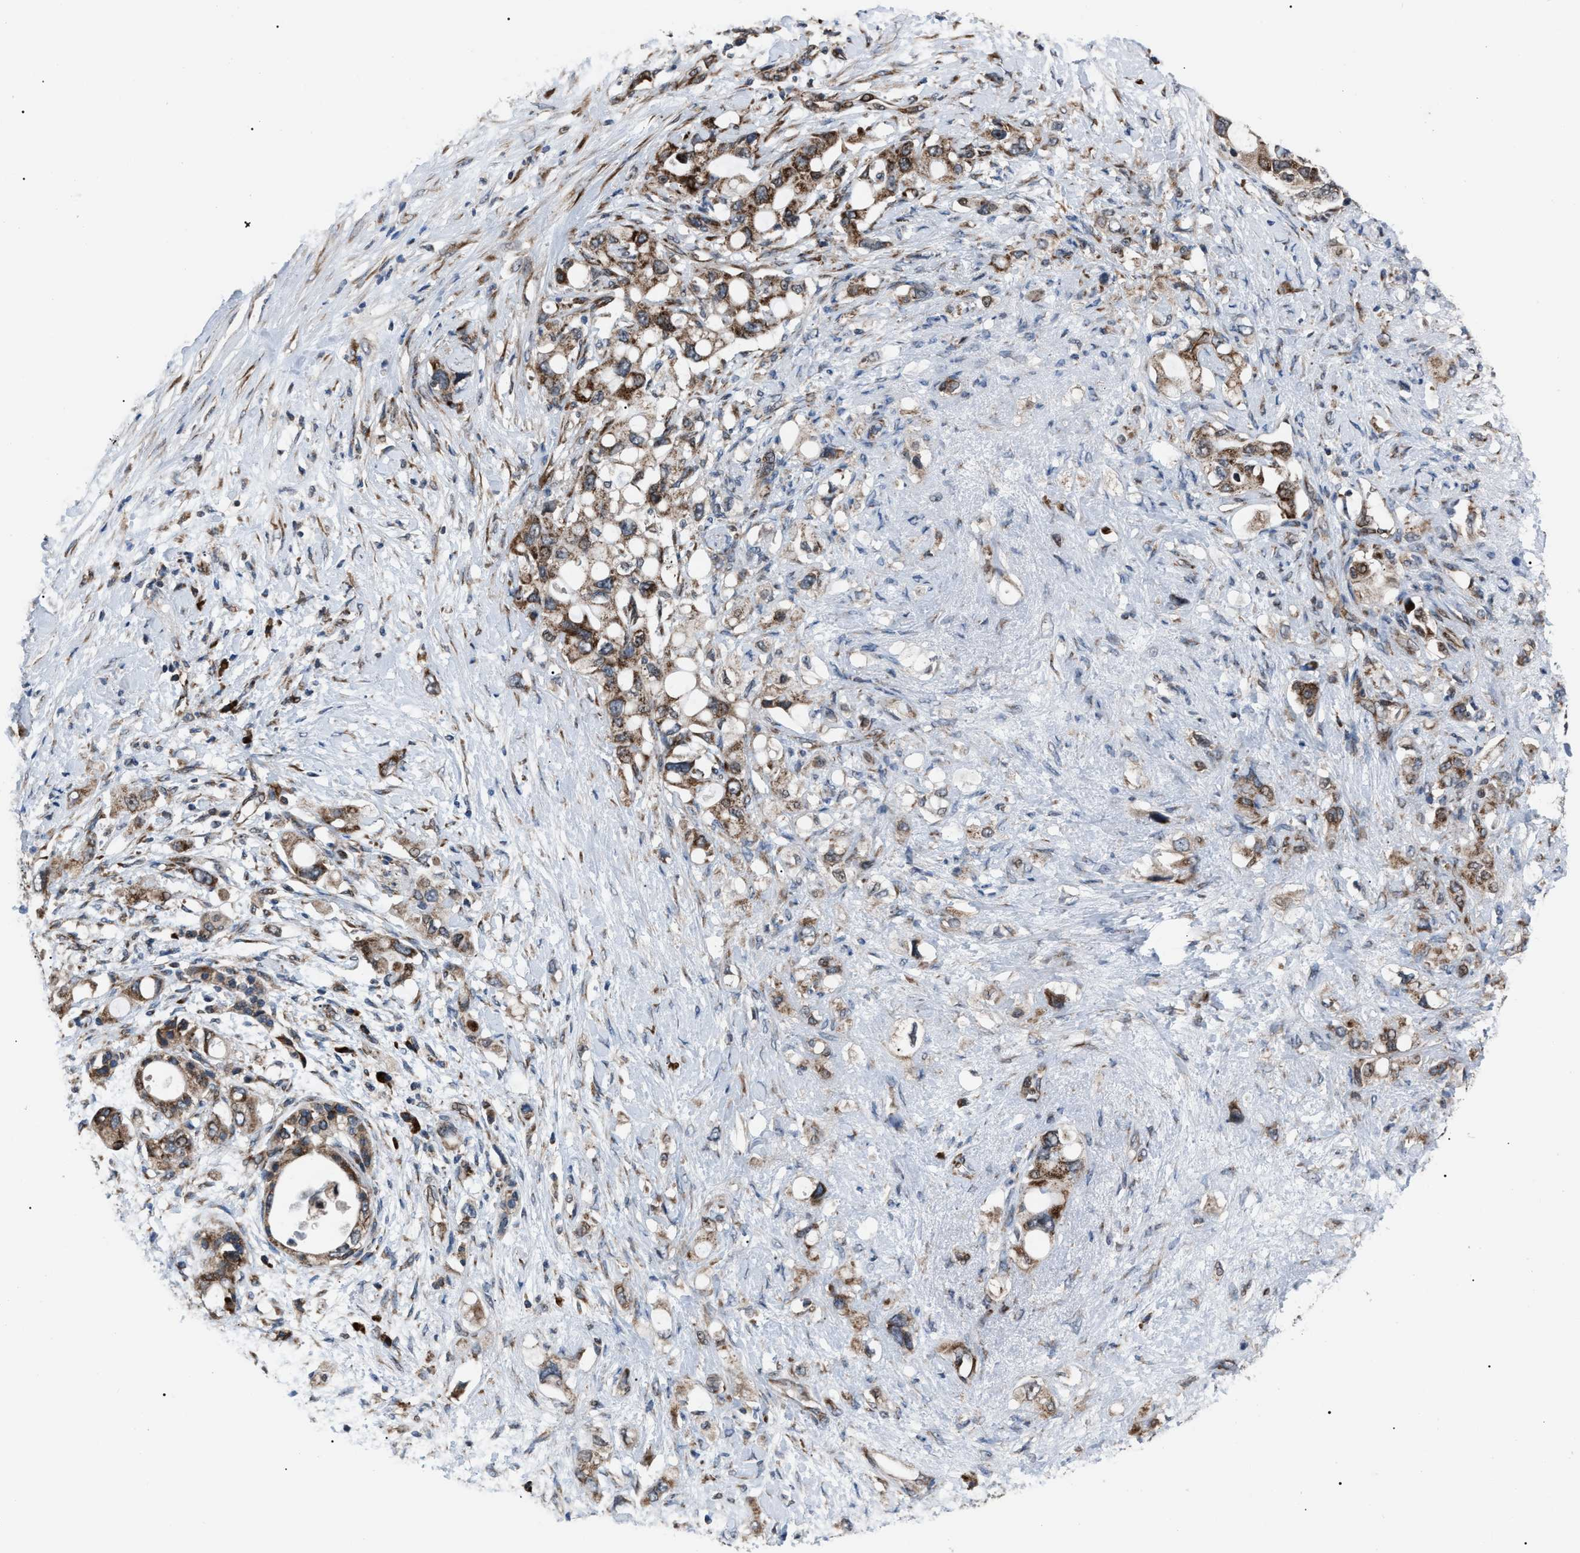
{"staining": {"intensity": "moderate", "quantity": ">75%", "location": "cytoplasmic/membranous"}, "tissue": "pancreatic cancer", "cell_type": "Tumor cells", "image_type": "cancer", "snomed": [{"axis": "morphology", "description": "Adenocarcinoma, NOS"}, {"axis": "topography", "description": "Pancreas"}], "caption": "This micrograph exhibits IHC staining of pancreatic cancer, with medium moderate cytoplasmic/membranous expression in approximately >75% of tumor cells.", "gene": "AGO2", "patient": {"sex": "female", "age": 56}}